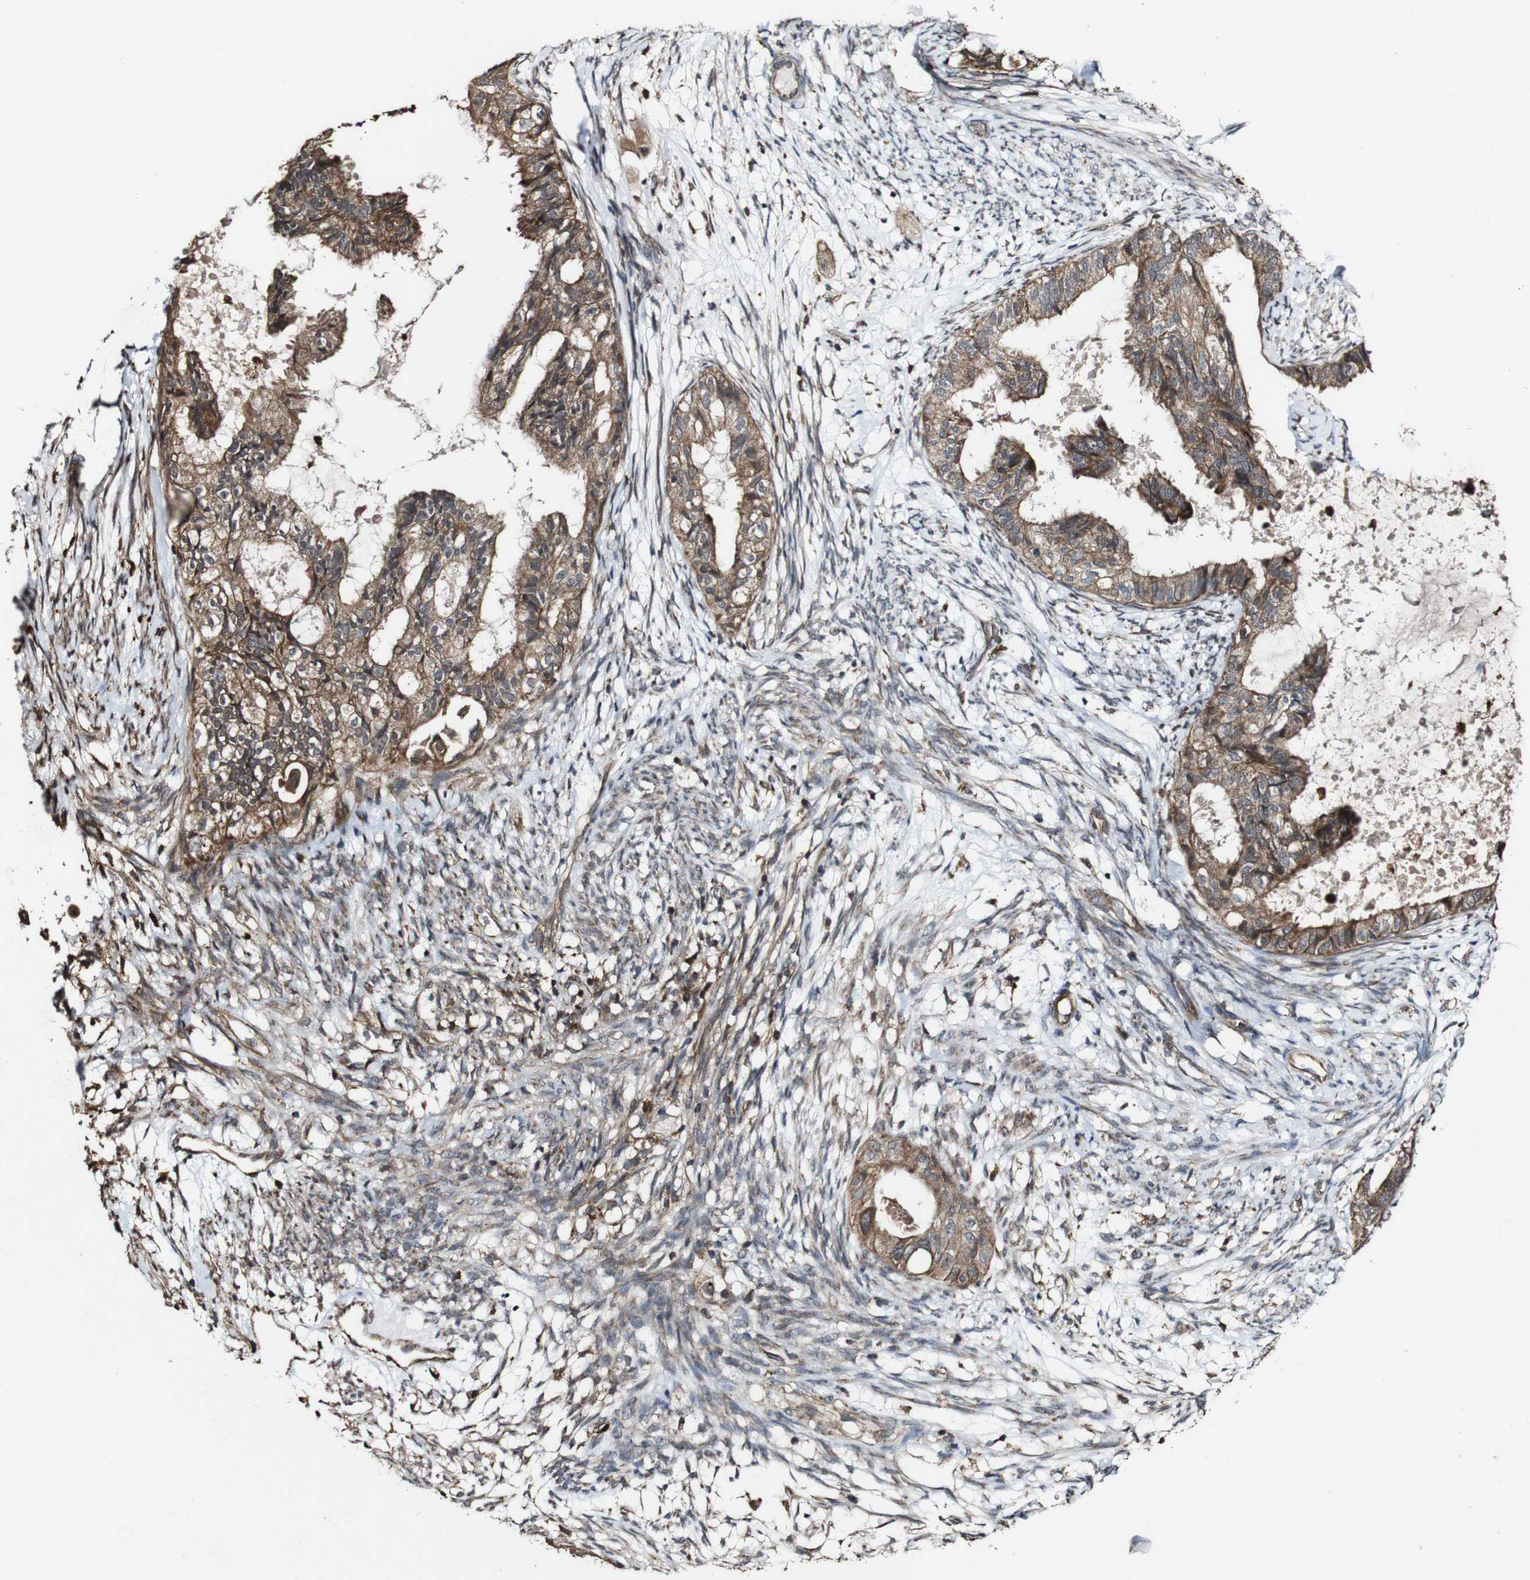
{"staining": {"intensity": "moderate", "quantity": ">75%", "location": "cytoplasmic/membranous"}, "tissue": "cervical cancer", "cell_type": "Tumor cells", "image_type": "cancer", "snomed": [{"axis": "morphology", "description": "Normal tissue, NOS"}, {"axis": "morphology", "description": "Adenocarcinoma, NOS"}, {"axis": "topography", "description": "Cervix"}, {"axis": "topography", "description": "Endometrium"}], "caption": "Cervical adenocarcinoma stained with a protein marker displays moderate staining in tumor cells.", "gene": "BTN3A3", "patient": {"sex": "female", "age": 86}}